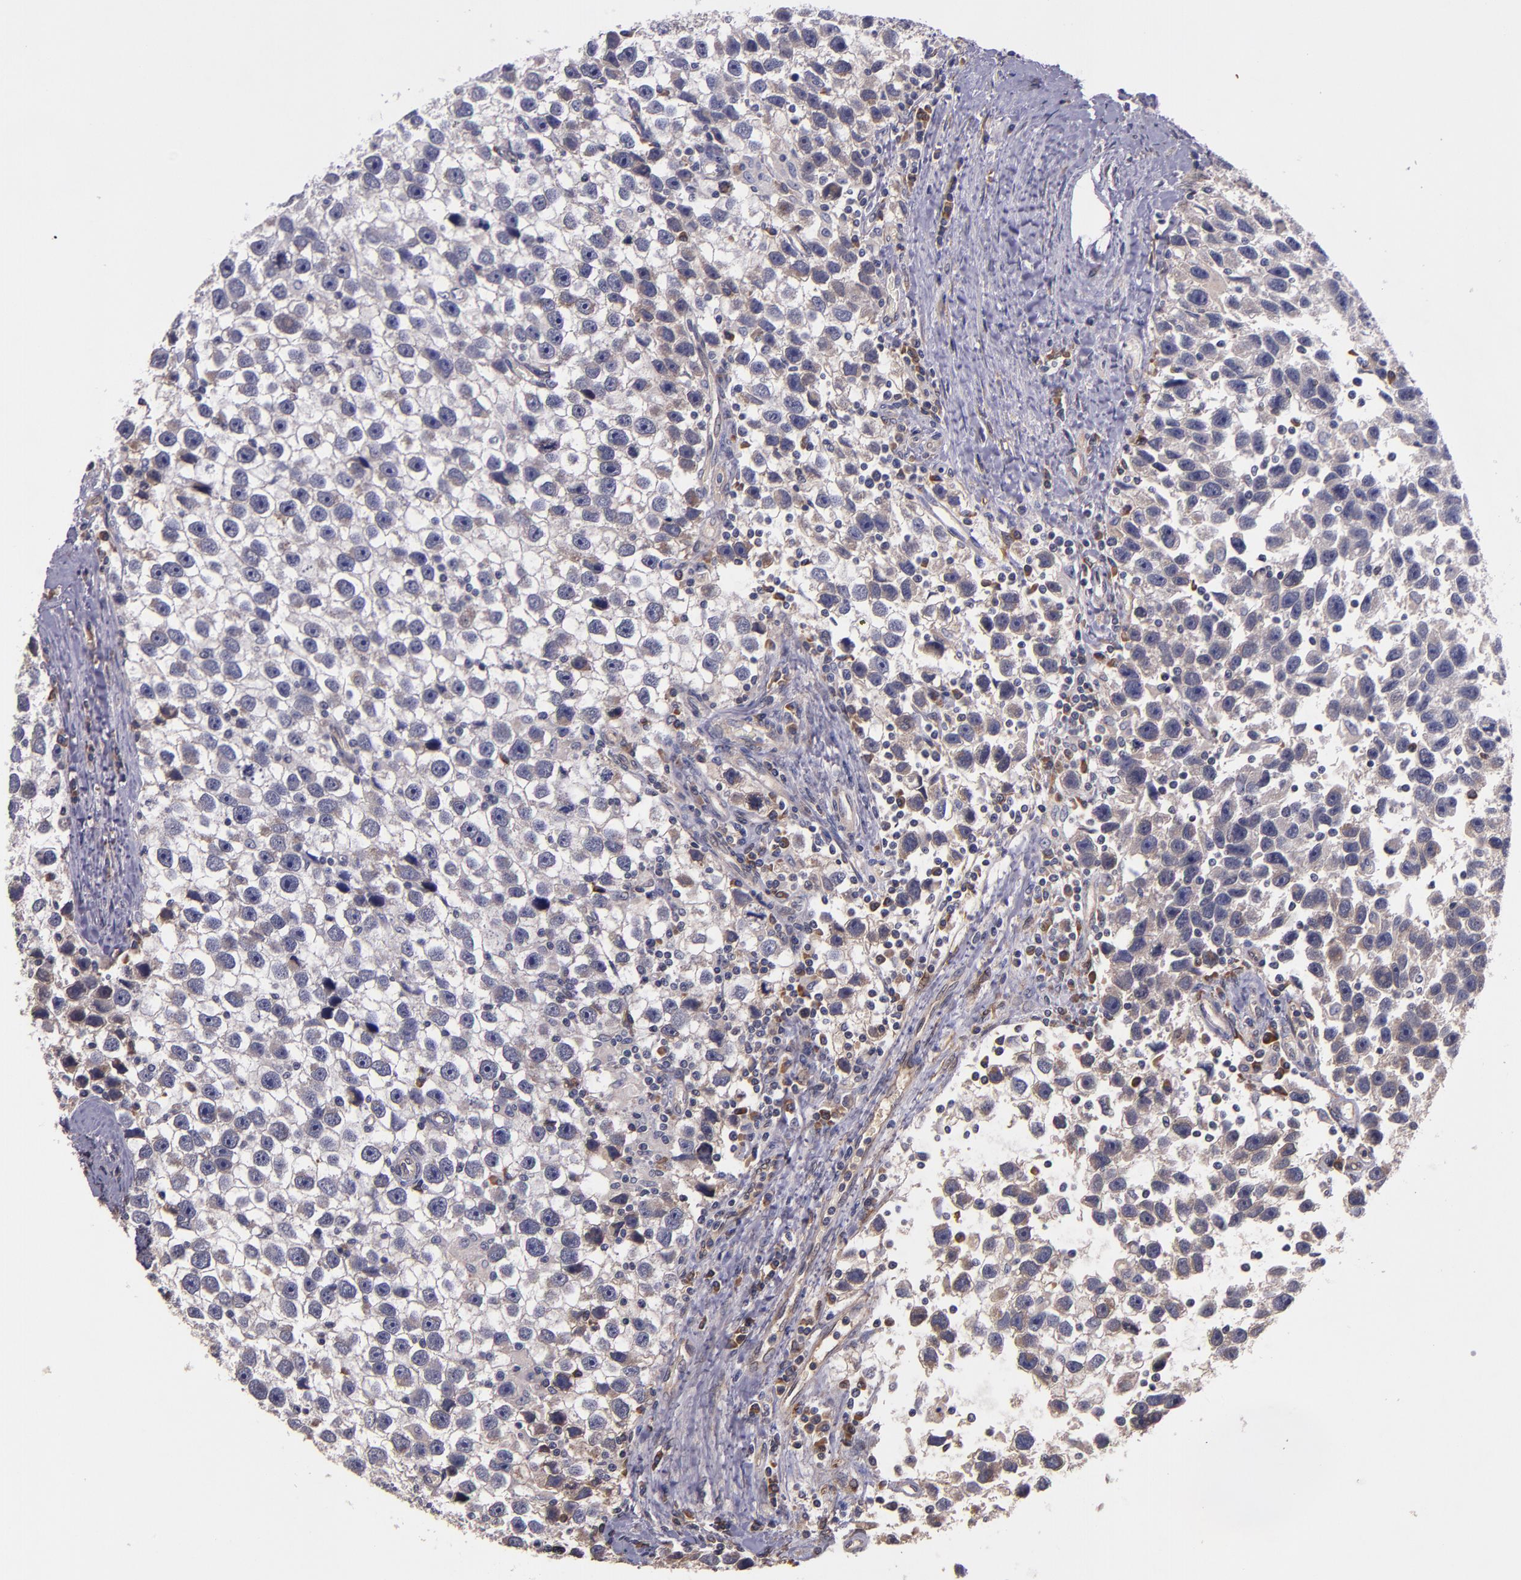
{"staining": {"intensity": "weak", "quantity": ">75%", "location": "cytoplasmic/membranous"}, "tissue": "testis cancer", "cell_type": "Tumor cells", "image_type": "cancer", "snomed": [{"axis": "morphology", "description": "Seminoma, NOS"}, {"axis": "topography", "description": "Testis"}], "caption": "Testis cancer (seminoma) stained for a protein reveals weak cytoplasmic/membranous positivity in tumor cells. (DAB IHC, brown staining for protein, blue staining for nuclei).", "gene": "PRAF2", "patient": {"sex": "male", "age": 43}}